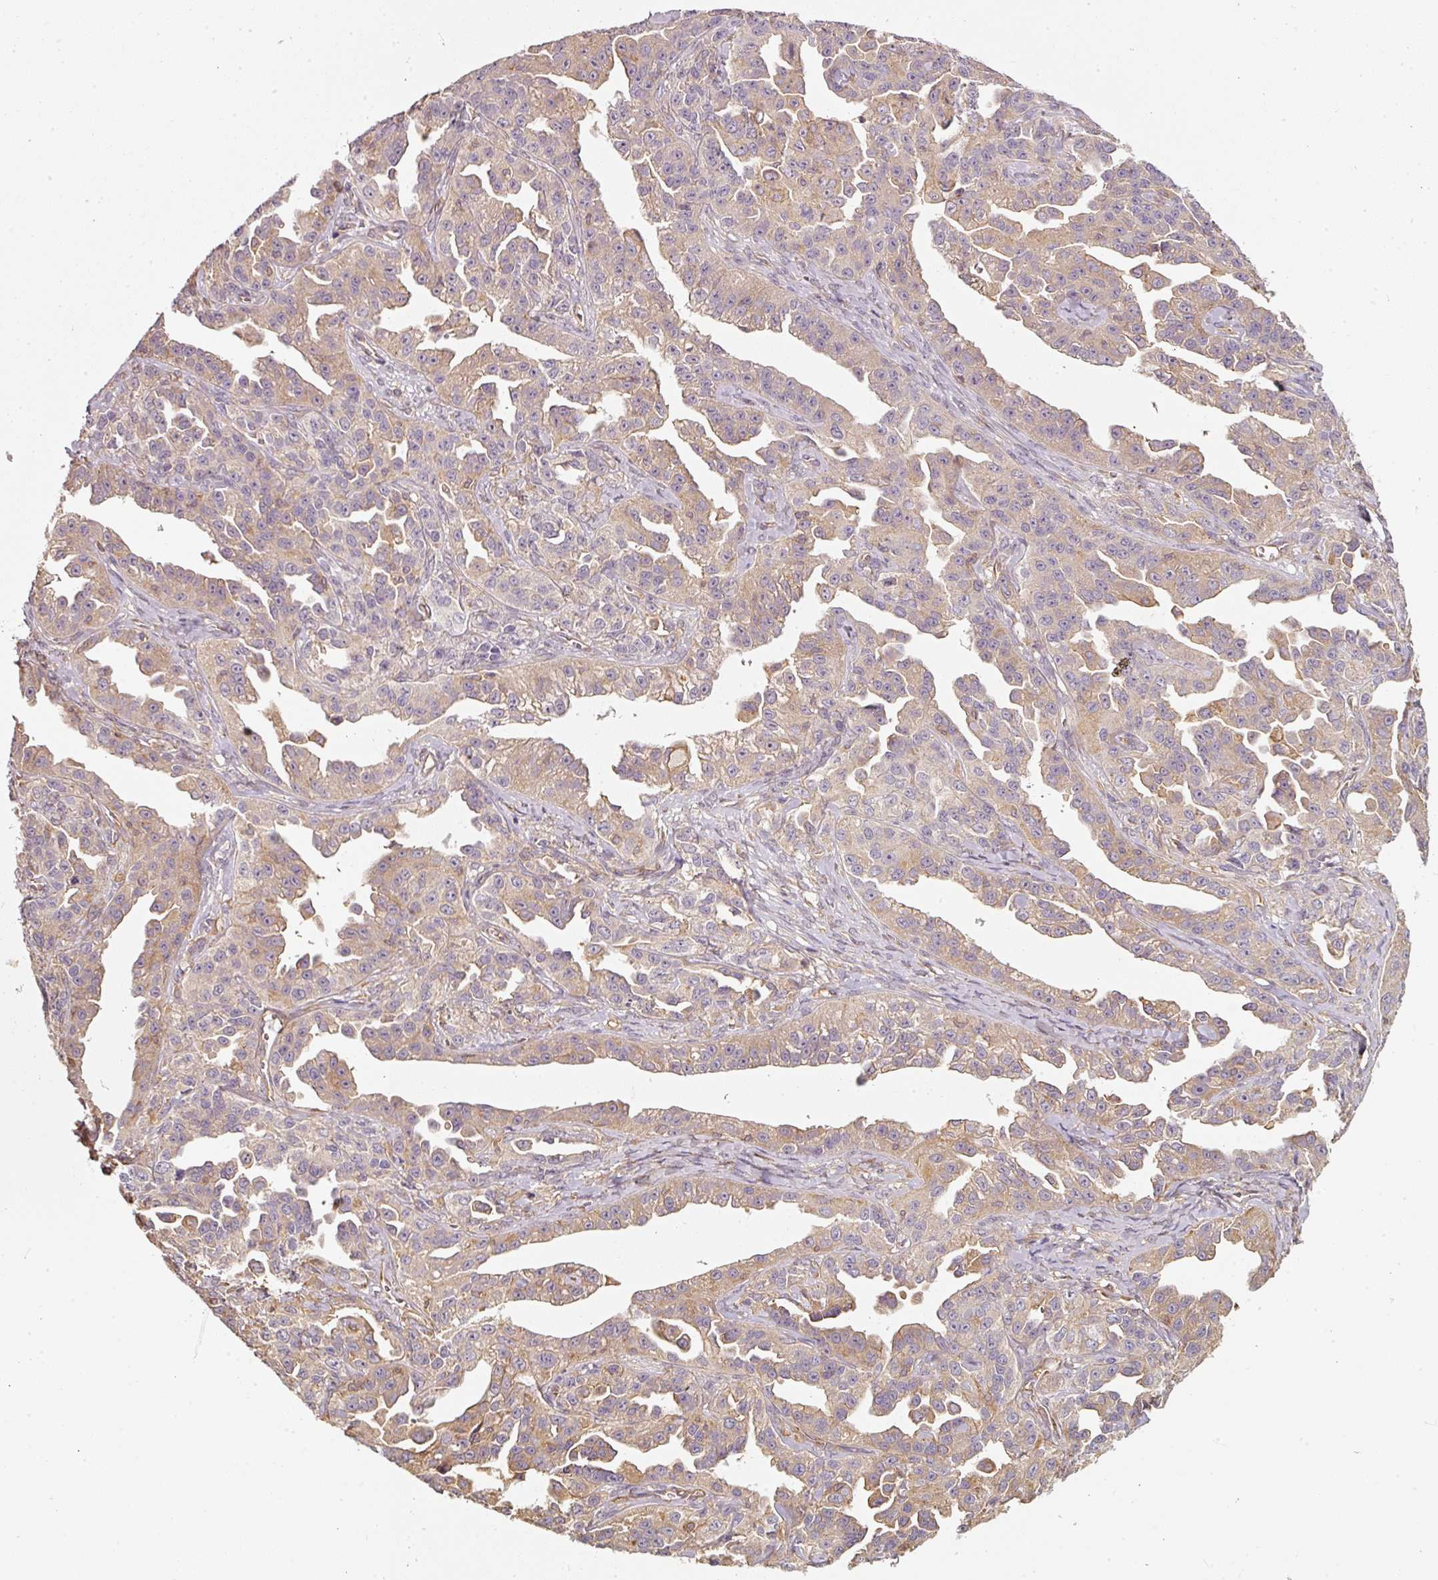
{"staining": {"intensity": "weak", "quantity": ">75%", "location": "cytoplasmic/membranous"}, "tissue": "ovarian cancer", "cell_type": "Tumor cells", "image_type": "cancer", "snomed": [{"axis": "morphology", "description": "Cystadenocarcinoma, serous, NOS"}, {"axis": "topography", "description": "Ovary"}], "caption": "Brown immunohistochemical staining in ovarian serous cystadenocarcinoma exhibits weak cytoplasmic/membranous positivity in approximately >75% of tumor cells.", "gene": "CEP95", "patient": {"sex": "female", "age": 75}}